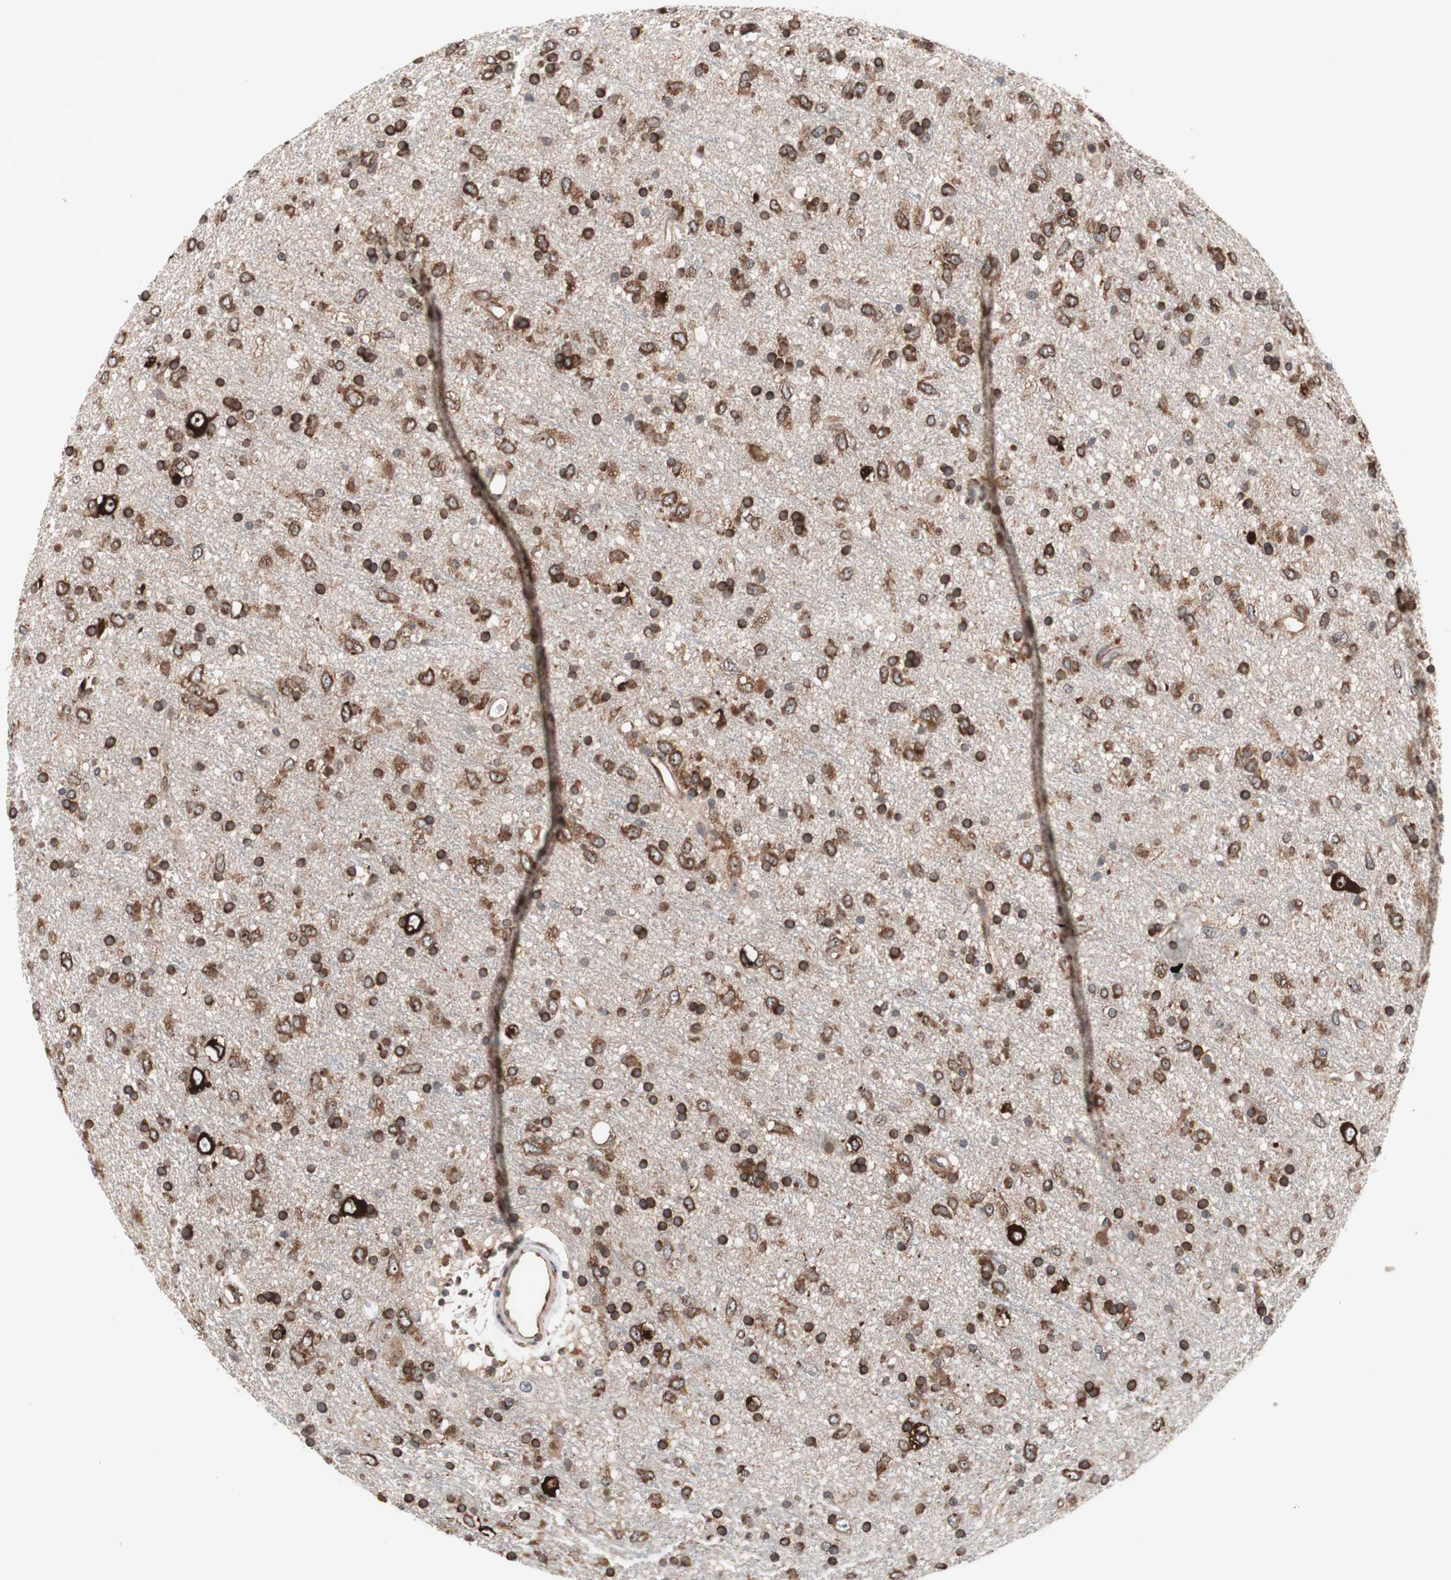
{"staining": {"intensity": "moderate", "quantity": ">75%", "location": "cytoplasmic/membranous"}, "tissue": "glioma", "cell_type": "Tumor cells", "image_type": "cancer", "snomed": [{"axis": "morphology", "description": "Glioma, malignant, Low grade"}, {"axis": "topography", "description": "Brain"}], "caption": "Protein expression analysis of human malignant glioma (low-grade) reveals moderate cytoplasmic/membranous positivity in approximately >75% of tumor cells. The protein of interest is stained brown, and the nuclei are stained in blue (DAB IHC with brightfield microscopy, high magnification).", "gene": "IRS1", "patient": {"sex": "male", "age": 77}}